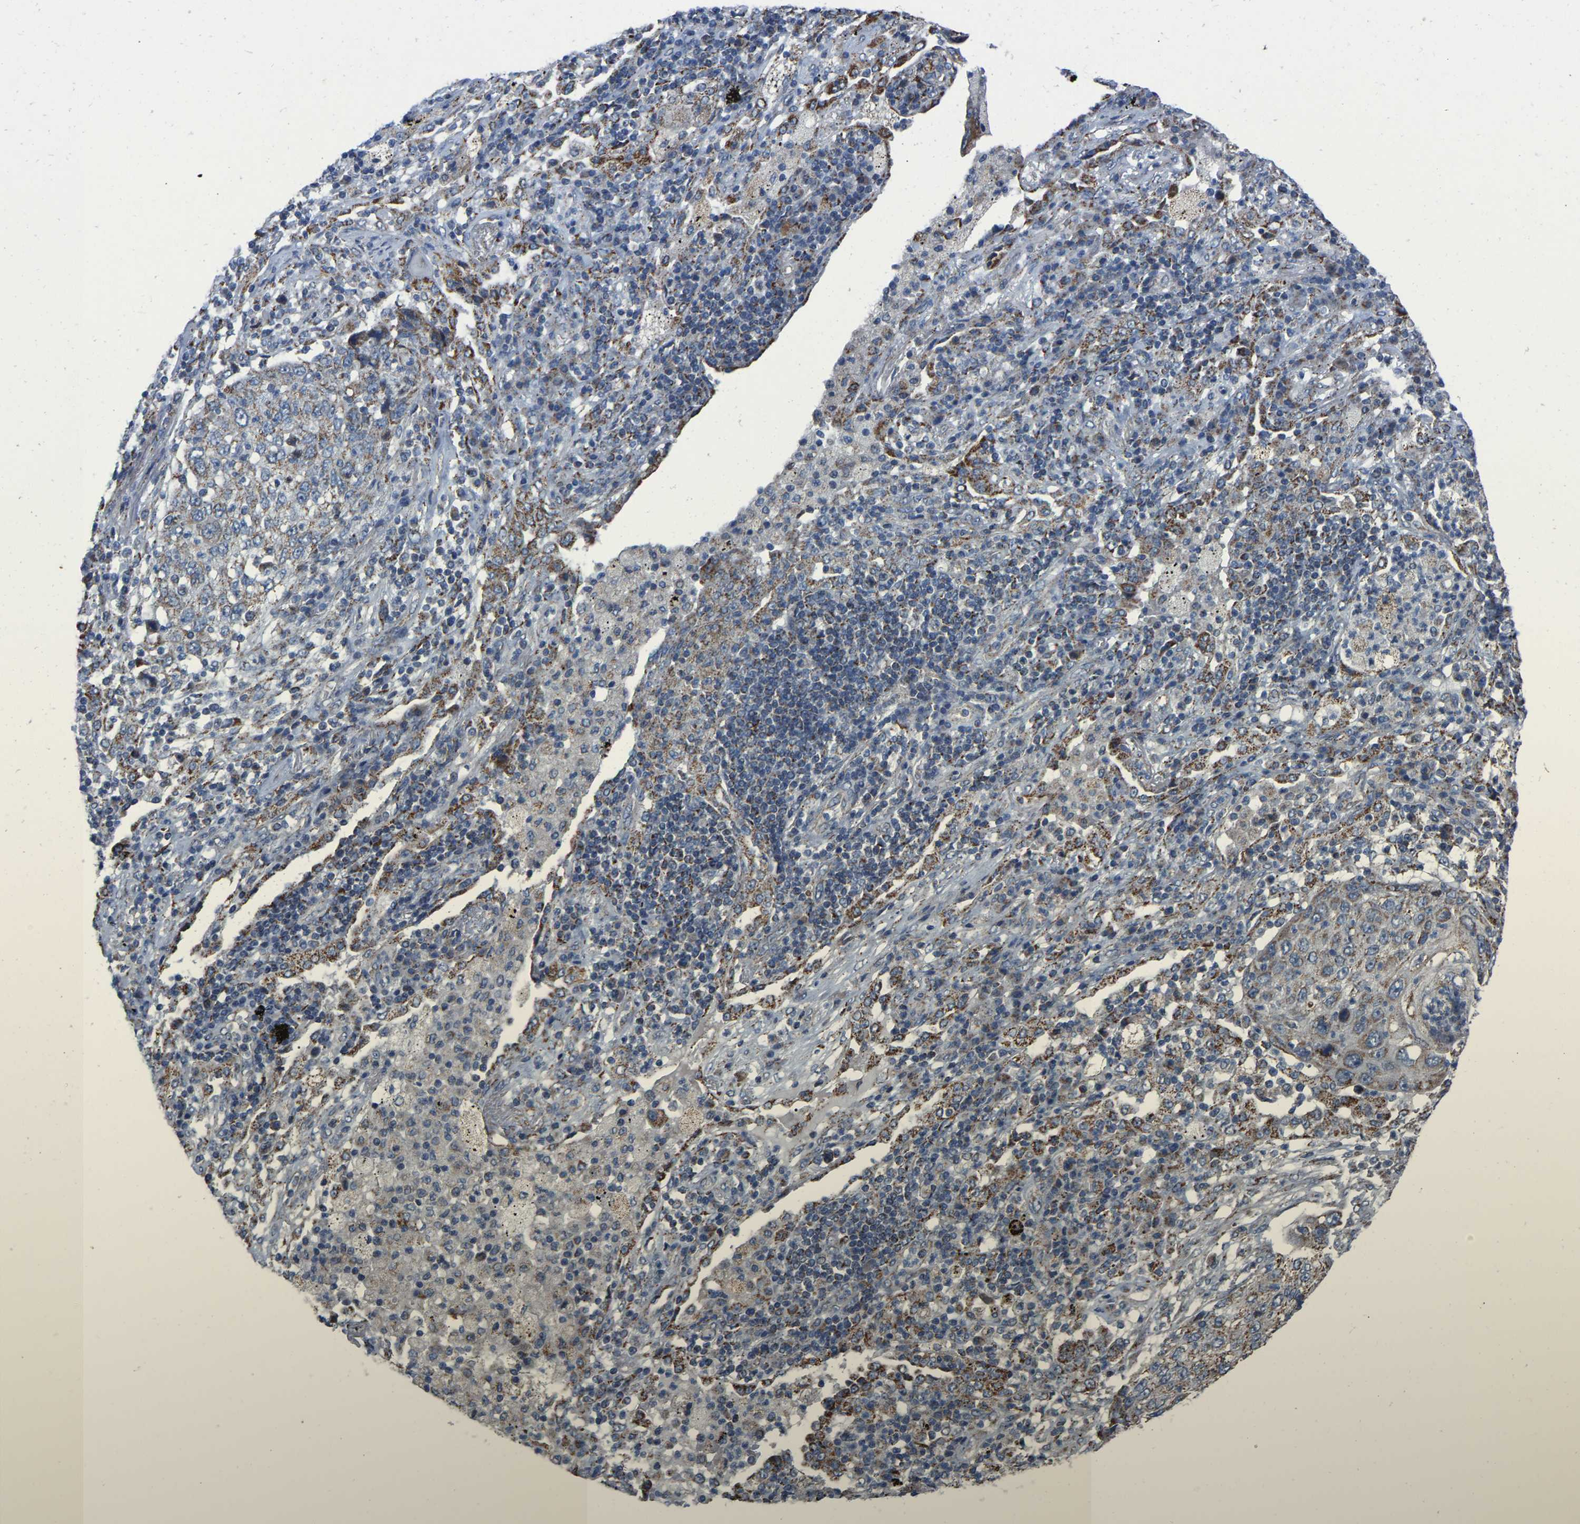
{"staining": {"intensity": "weak", "quantity": ">75%", "location": "cytoplasmic/membranous"}, "tissue": "lung cancer", "cell_type": "Tumor cells", "image_type": "cancer", "snomed": [{"axis": "morphology", "description": "Squamous cell carcinoma, NOS"}, {"axis": "topography", "description": "Lung"}], "caption": "An image of human squamous cell carcinoma (lung) stained for a protein displays weak cytoplasmic/membranous brown staining in tumor cells. Using DAB (3,3'-diaminobenzidine) (brown) and hematoxylin (blue) stains, captured at high magnification using brightfield microscopy.", "gene": "BCL10", "patient": {"sex": "female", "age": 63}}